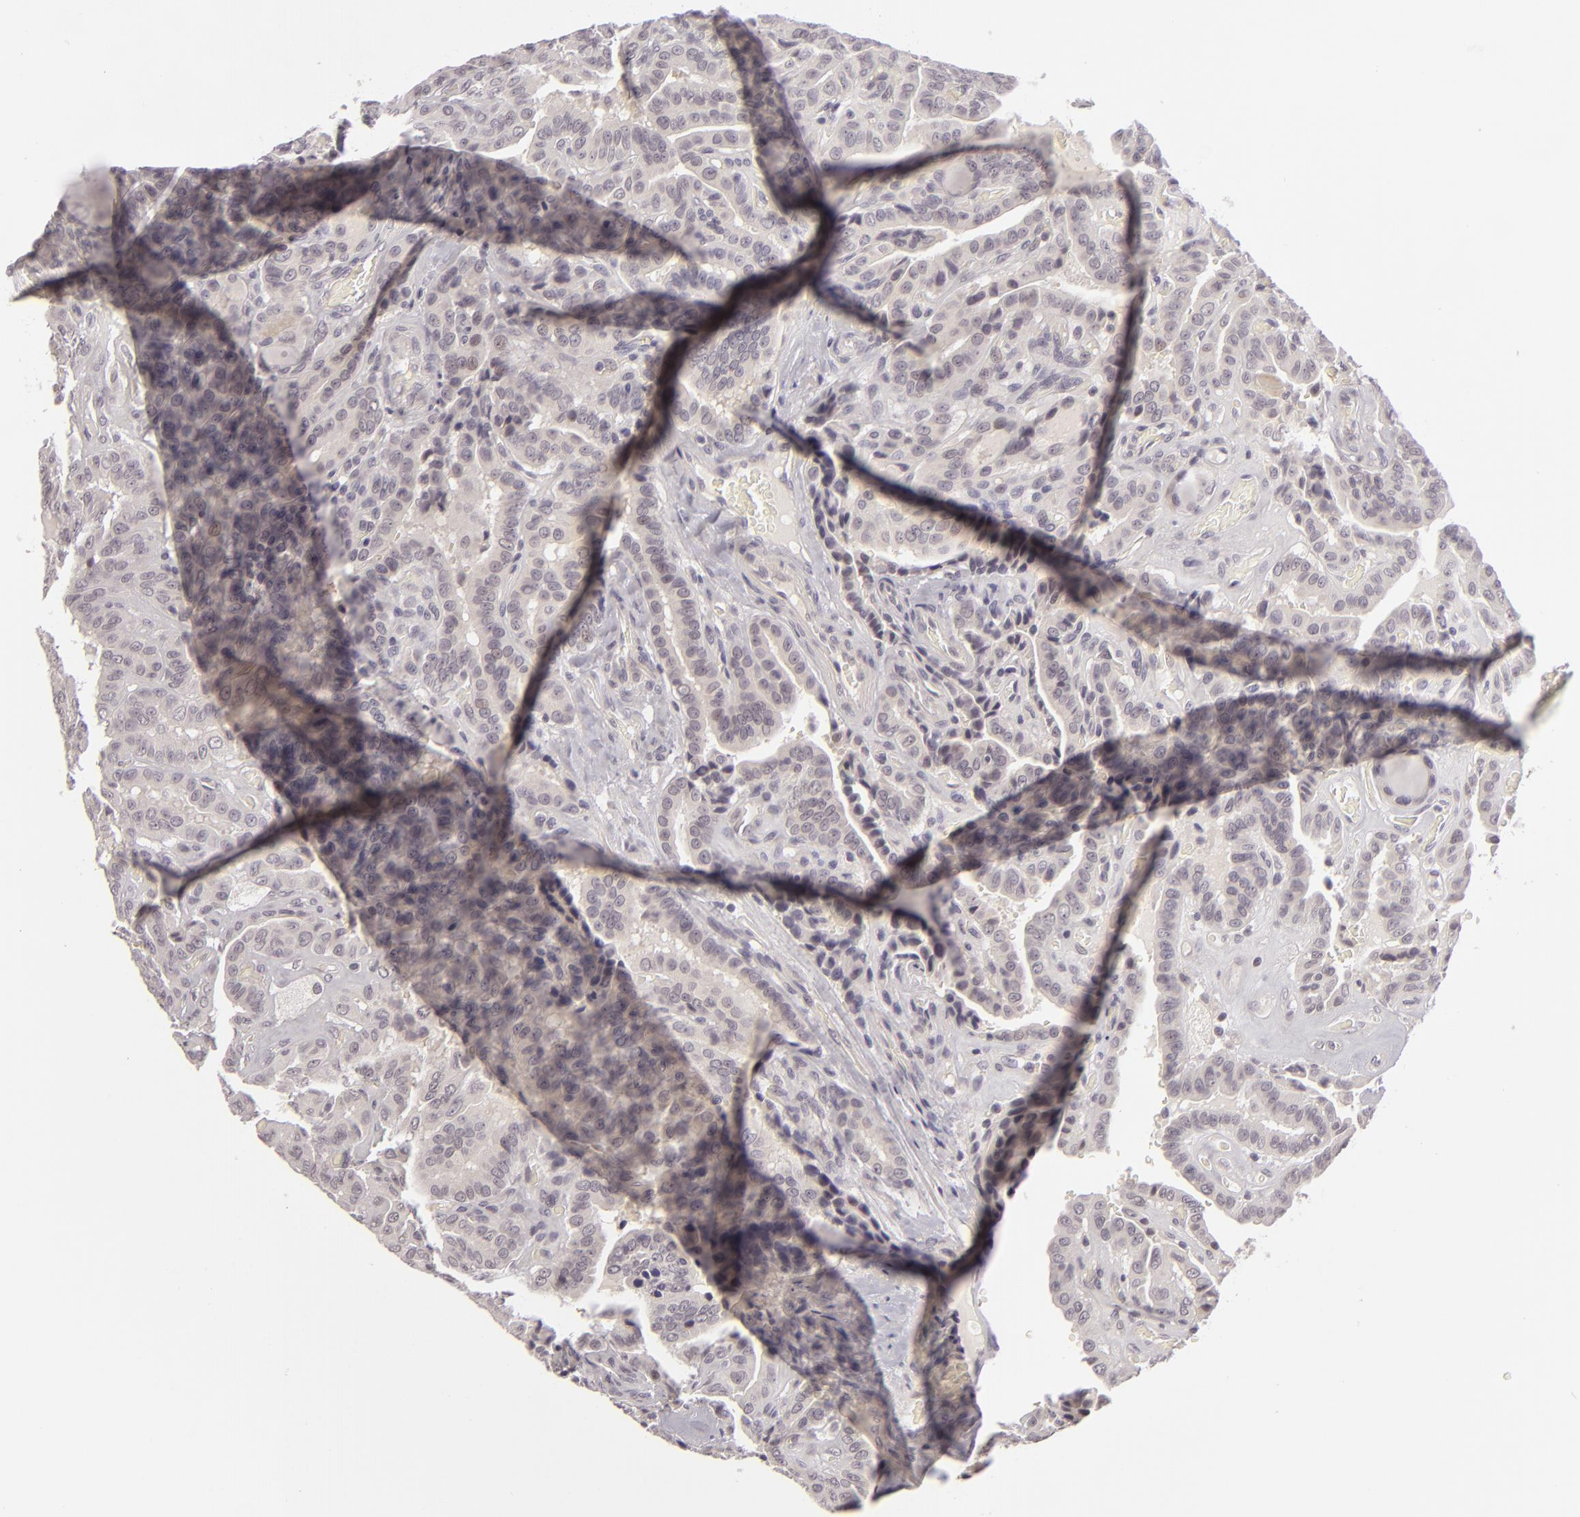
{"staining": {"intensity": "negative", "quantity": "none", "location": "none"}, "tissue": "thyroid cancer", "cell_type": "Tumor cells", "image_type": "cancer", "snomed": [{"axis": "morphology", "description": "Papillary adenocarcinoma, NOS"}, {"axis": "topography", "description": "Thyroid gland"}], "caption": "A high-resolution image shows immunohistochemistry staining of papillary adenocarcinoma (thyroid), which demonstrates no significant expression in tumor cells.", "gene": "DLG3", "patient": {"sex": "male", "age": 87}}